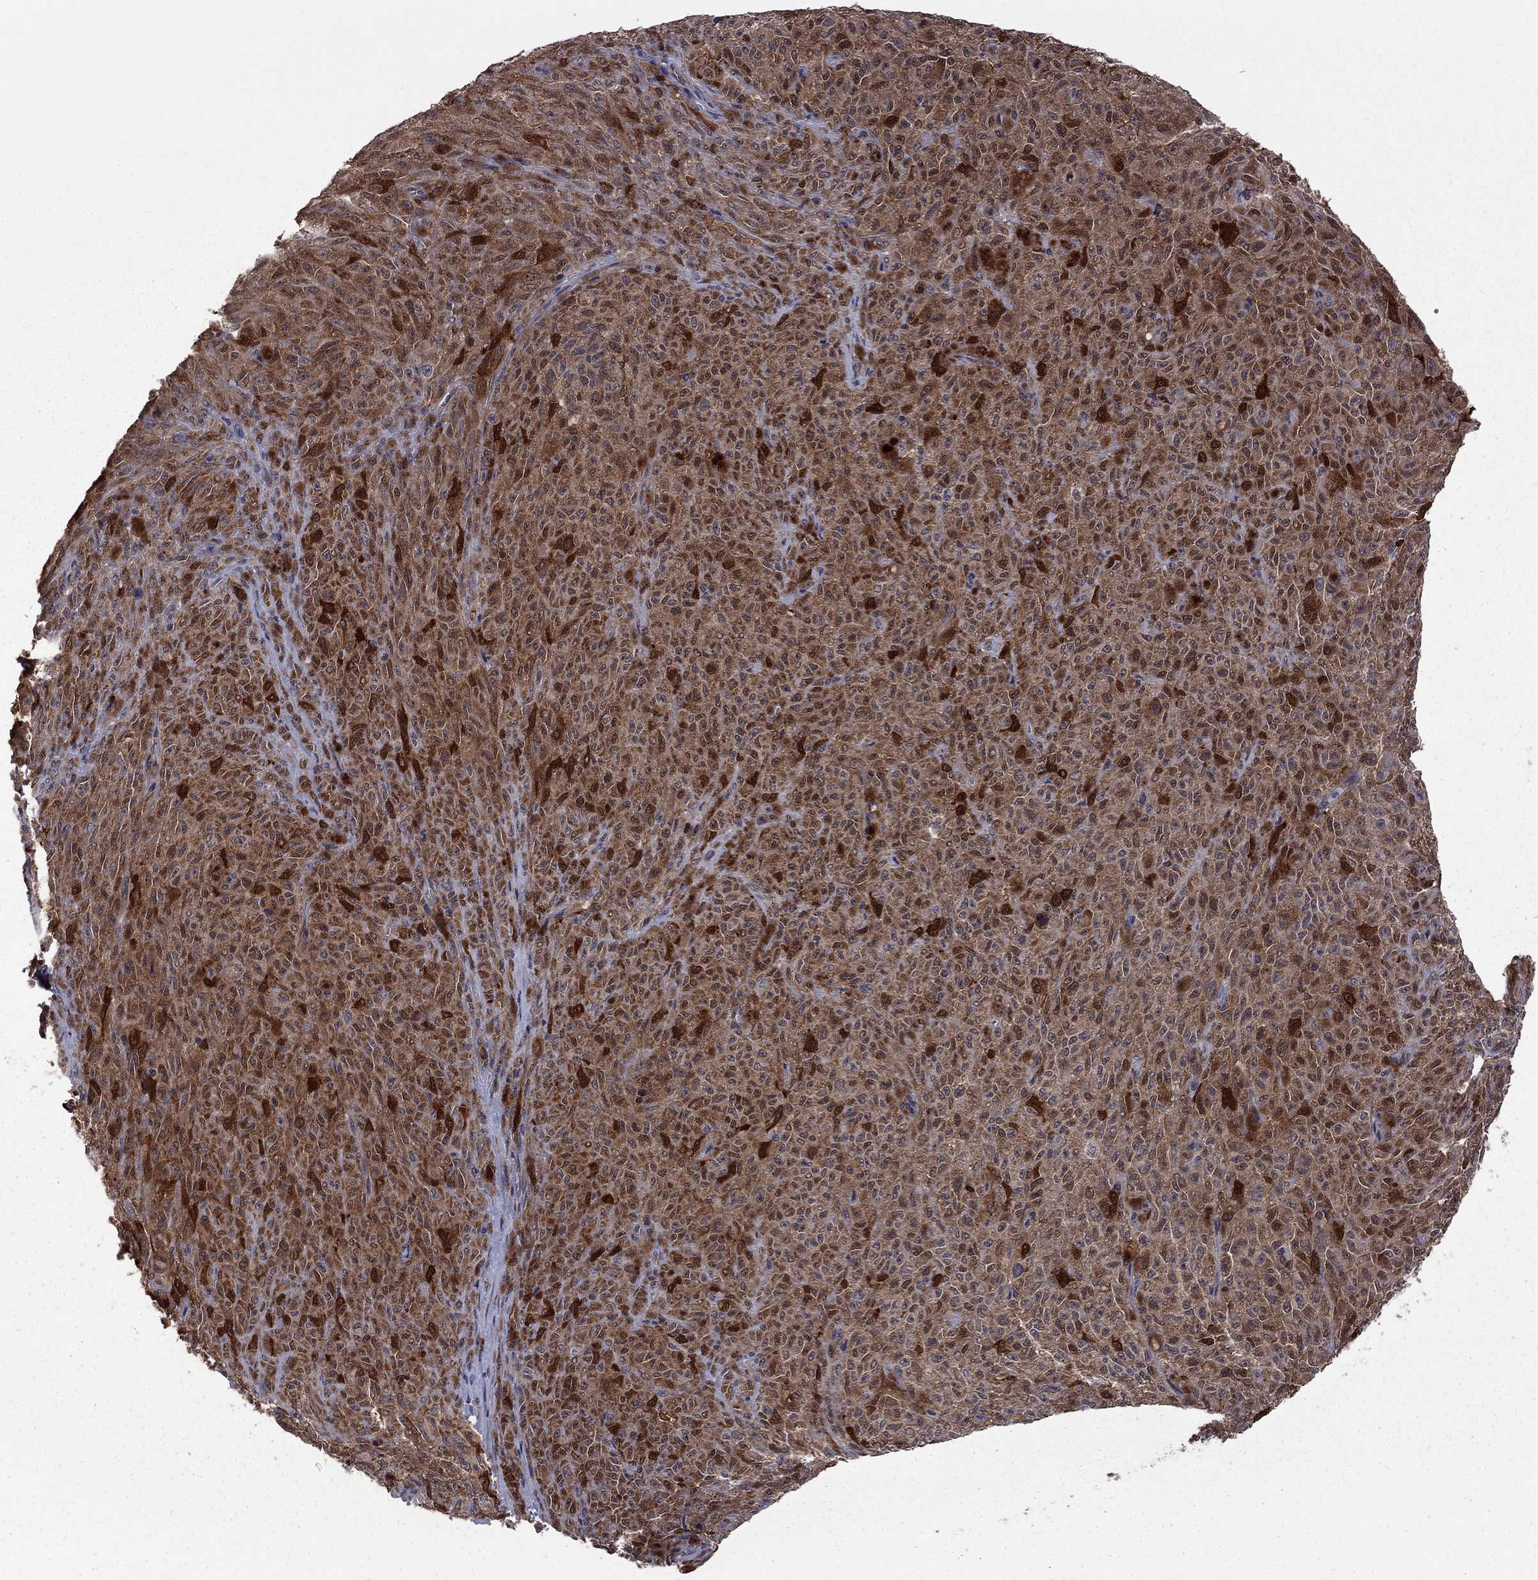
{"staining": {"intensity": "strong", "quantity": ">75%", "location": "cytoplasmic/membranous"}, "tissue": "melanoma", "cell_type": "Tumor cells", "image_type": "cancer", "snomed": [{"axis": "morphology", "description": "Malignant melanoma, NOS"}, {"axis": "topography", "description": "Skin"}], "caption": "A brown stain labels strong cytoplasmic/membranous staining of a protein in melanoma tumor cells.", "gene": "GPAA1", "patient": {"sex": "female", "age": 82}}